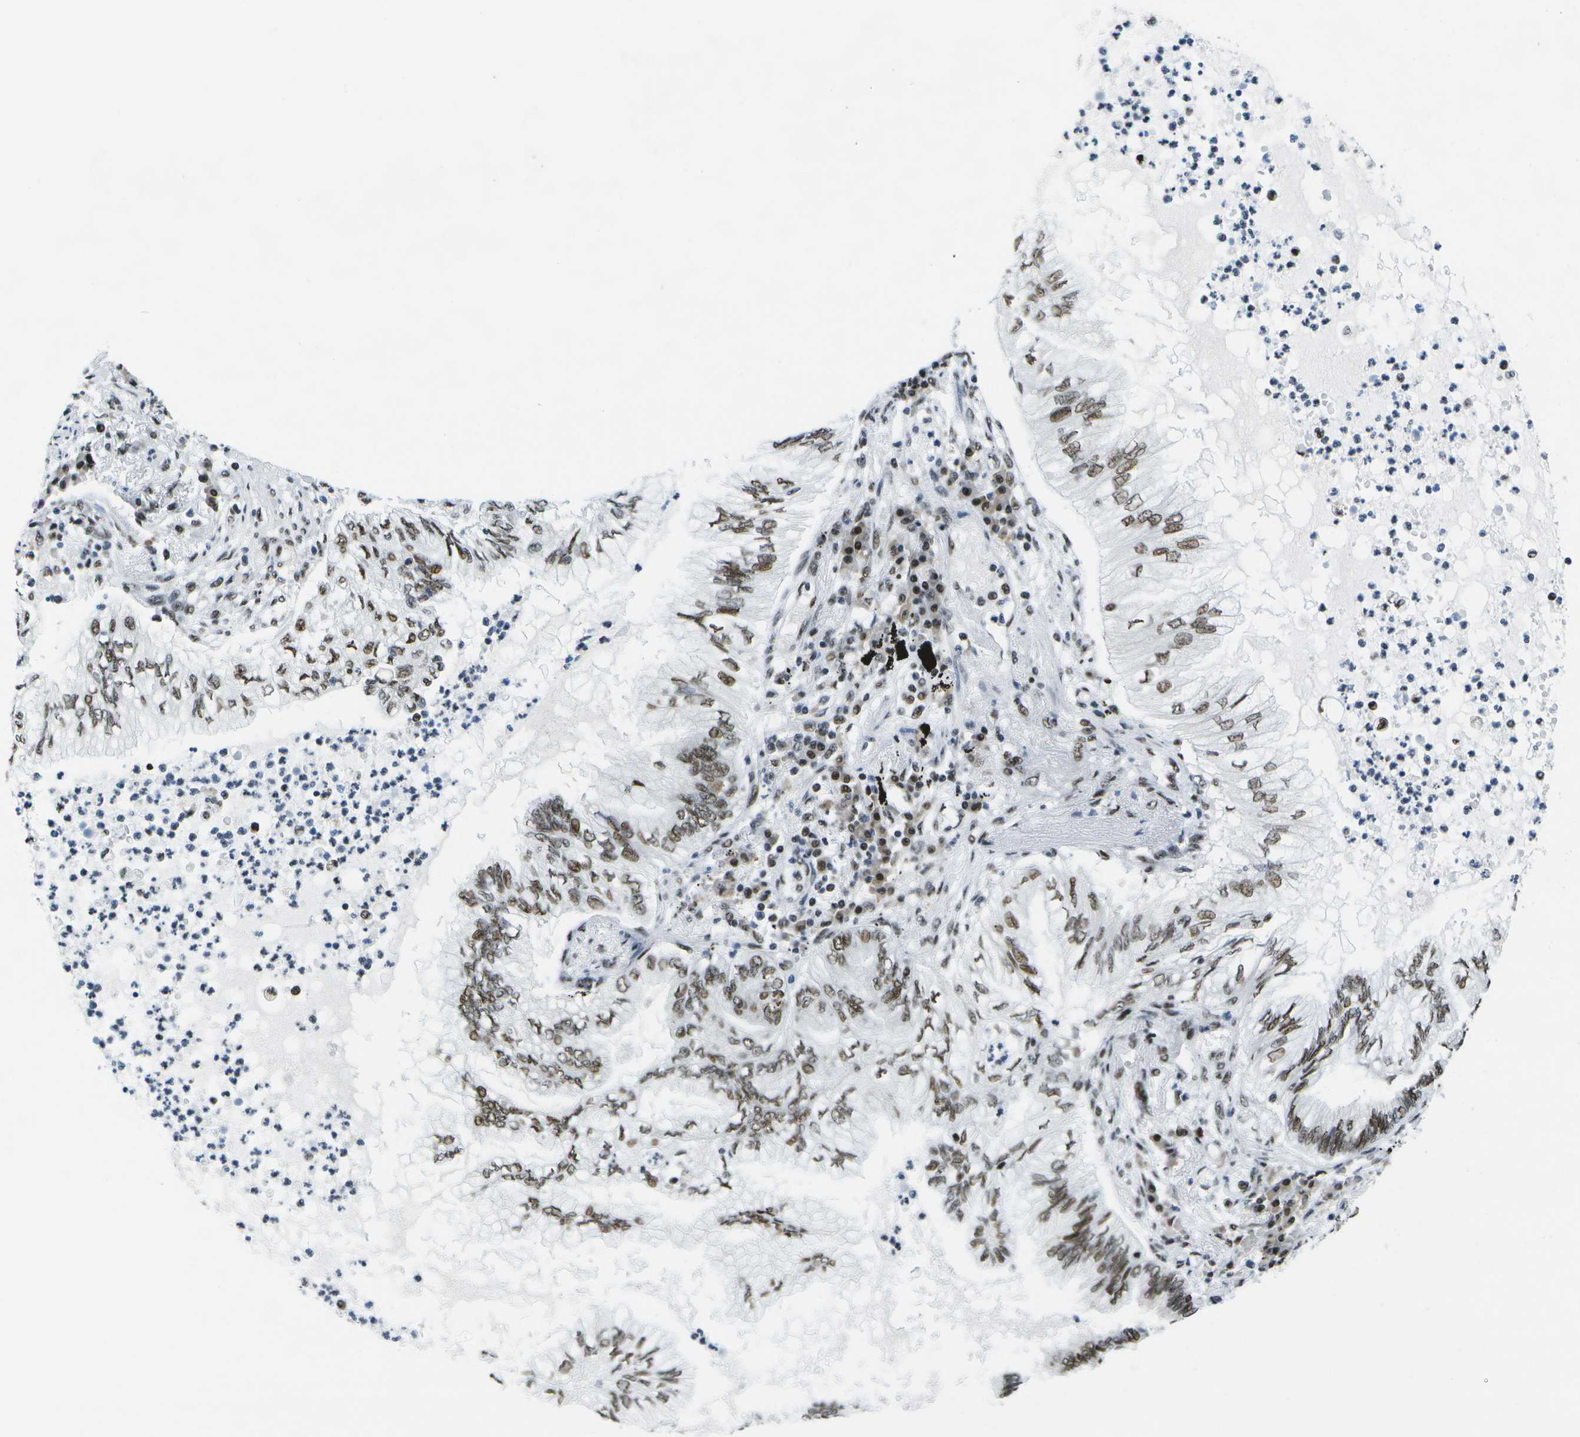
{"staining": {"intensity": "moderate", "quantity": ">75%", "location": "nuclear"}, "tissue": "lung cancer", "cell_type": "Tumor cells", "image_type": "cancer", "snomed": [{"axis": "morphology", "description": "Normal tissue, NOS"}, {"axis": "morphology", "description": "Adenocarcinoma, NOS"}, {"axis": "topography", "description": "Bronchus"}, {"axis": "topography", "description": "Lung"}], "caption": "IHC staining of lung cancer (adenocarcinoma), which shows medium levels of moderate nuclear staining in about >75% of tumor cells indicating moderate nuclear protein expression. The staining was performed using DAB (brown) for protein detection and nuclei were counterstained in hematoxylin (blue).", "gene": "NSRP1", "patient": {"sex": "female", "age": 70}}